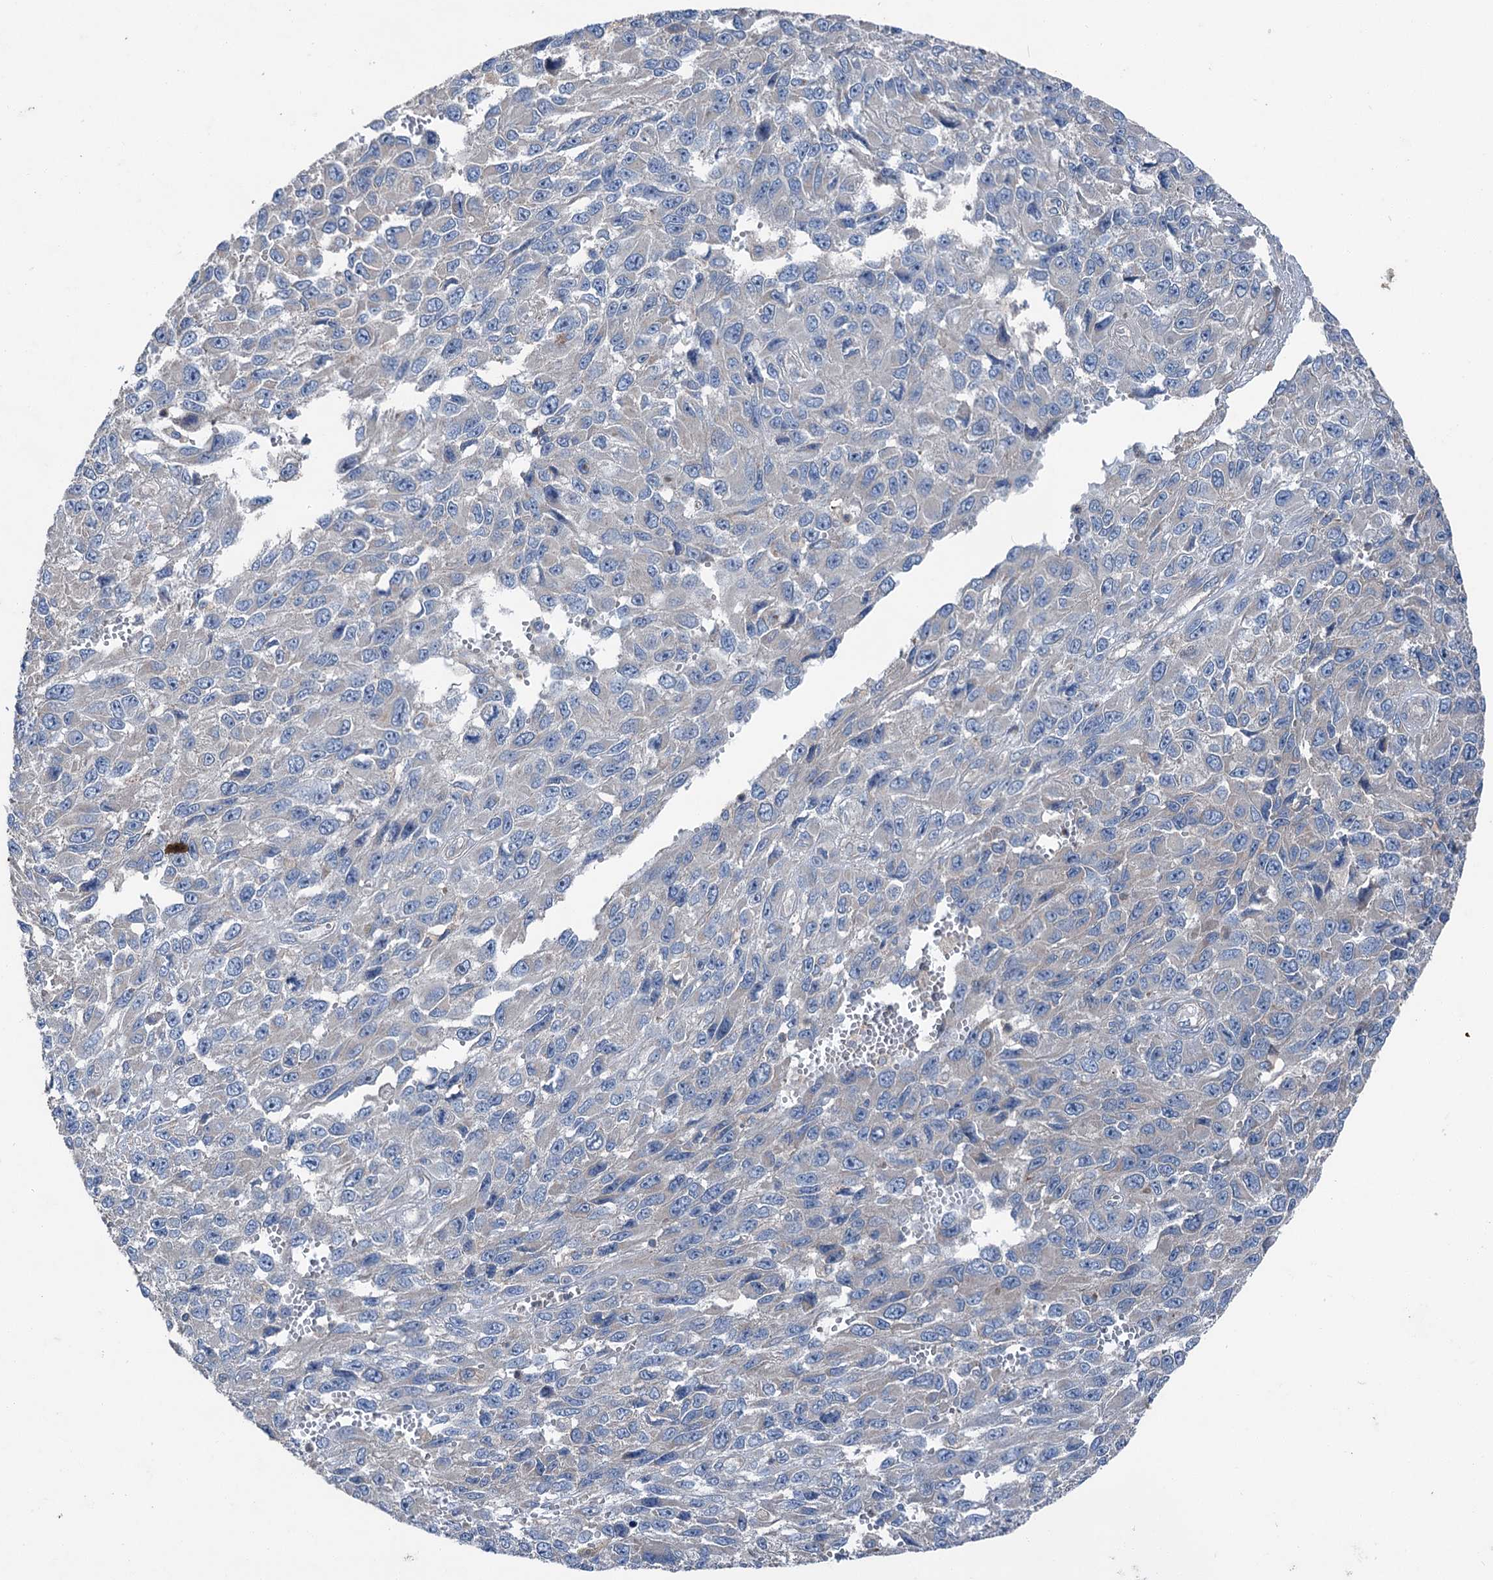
{"staining": {"intensity": "negative", "quantity": "none", "location": "none"}, "tissue": "melanoma", "cell_type": "Tumor cells", "image_type": "cancer", "snomed": [{"axis": "morphology", "description": "Normal tissue, NOS"}, {"axis": "morphology", "description": "Malignant melanoma, NOS"}, {"axis": "topography", "description": "Skin"}], "caption": "DAB (3,3'-diaminobenzidine) immunohistochemical staining of human malignant melanoma reveals no significant expression in tumor cells. The staining was performed using DAB to visualize the protein expression in brown, while the nuclei were stained in blue with hematoxylin (Magnification: 20x).", "gene": "RUFY1", "patient": {"sex": "female", "age": 96}}